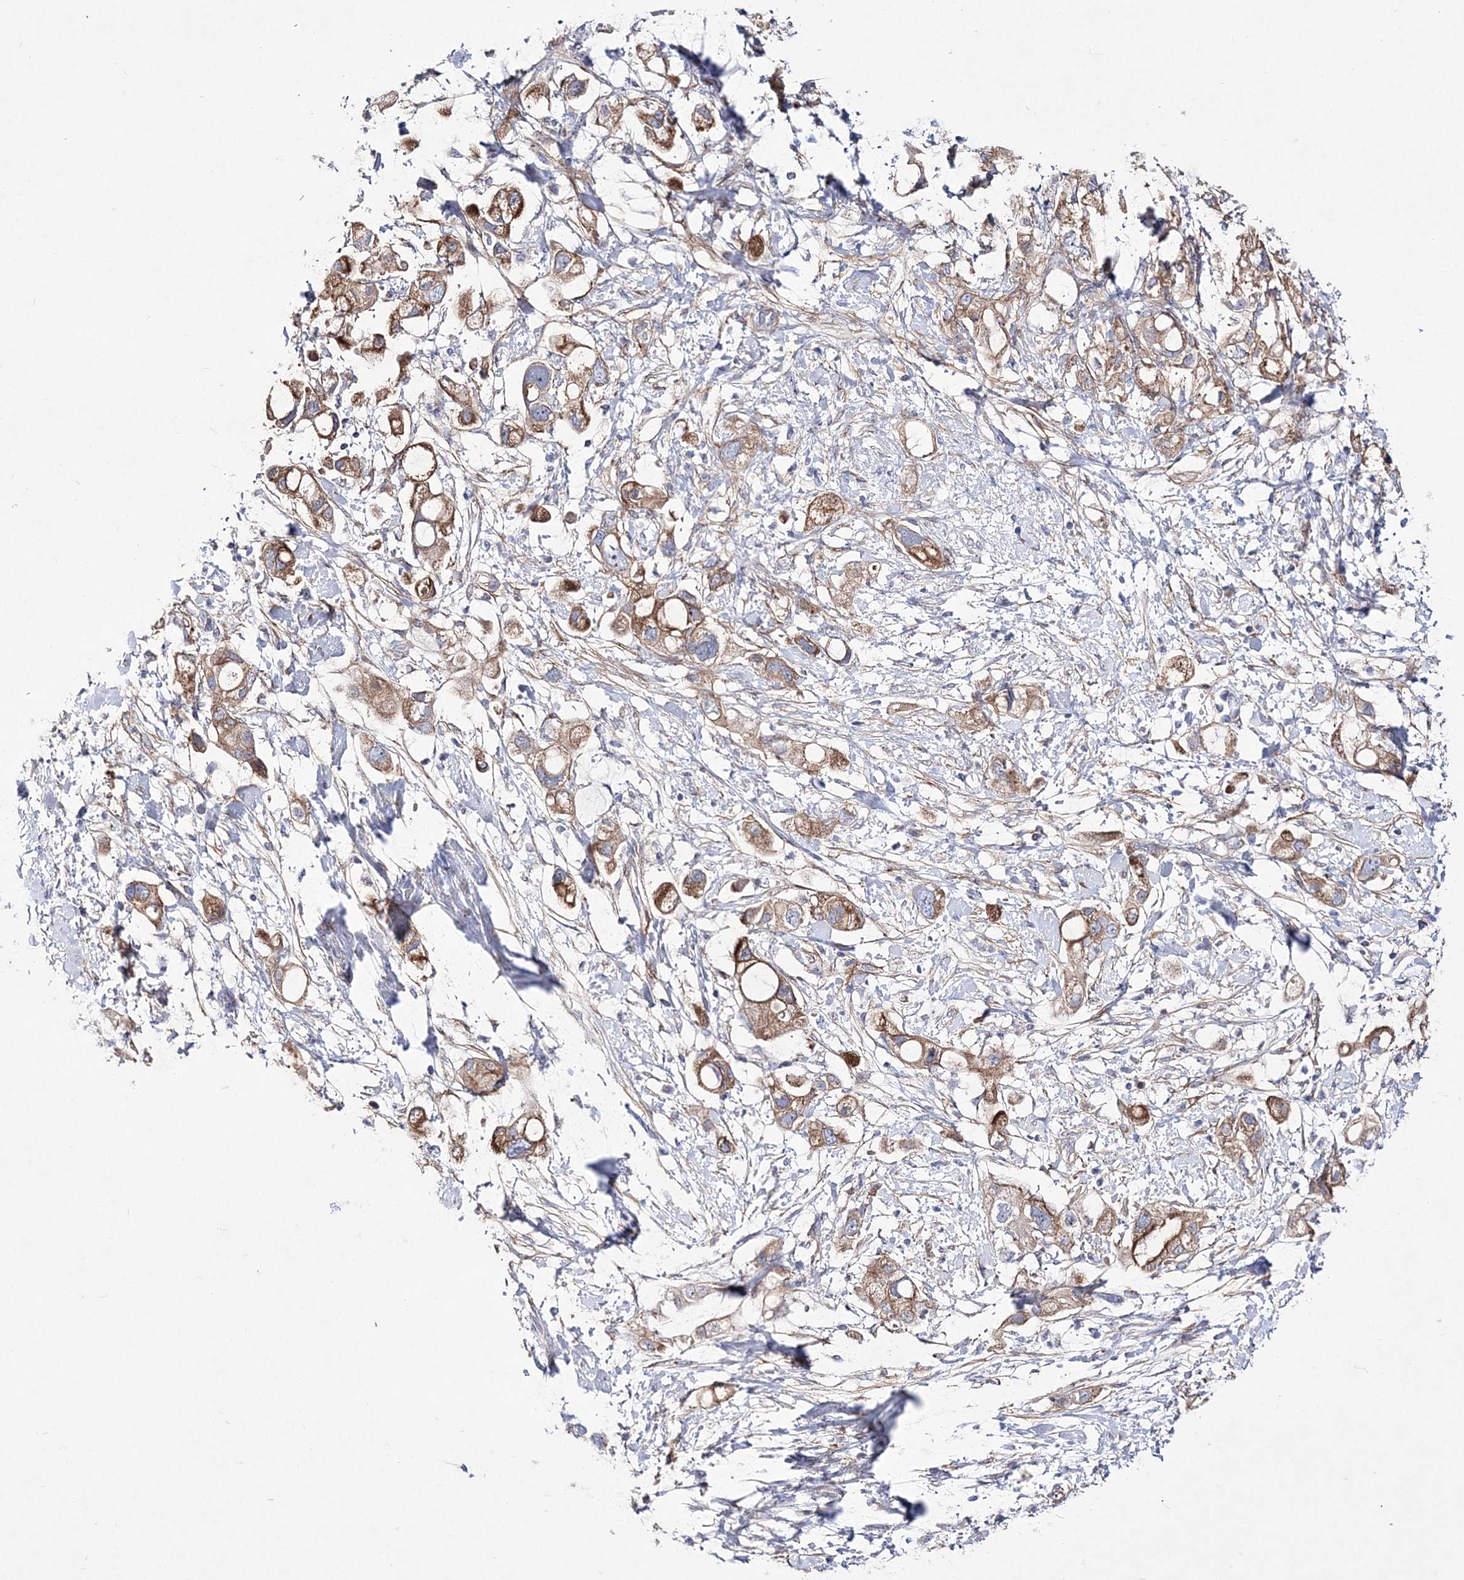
{"staining": {"intensity": "moderate", "quantity": ">75%", "location": "cytoplasmic/membranous"}, "tissue": "pancreatic cancer", "cell_type": "Tumor cells", "image_type": "cancer", "snomed": [{"axis": "morphology", "description": "Adenocarcinoma, NOS"}, {"axis": "topography", "description": "Pancreas"}], "caption": "This histopathology image exhibits immunohistochemistry (IHC) staining of adenocarcinoma (pancreatic), with medium moderate cytoplasmic/membranous expression in about >75% of tumor cells.", "gene": "ANO1", "patient": {"sex": "female", "age": 56}}